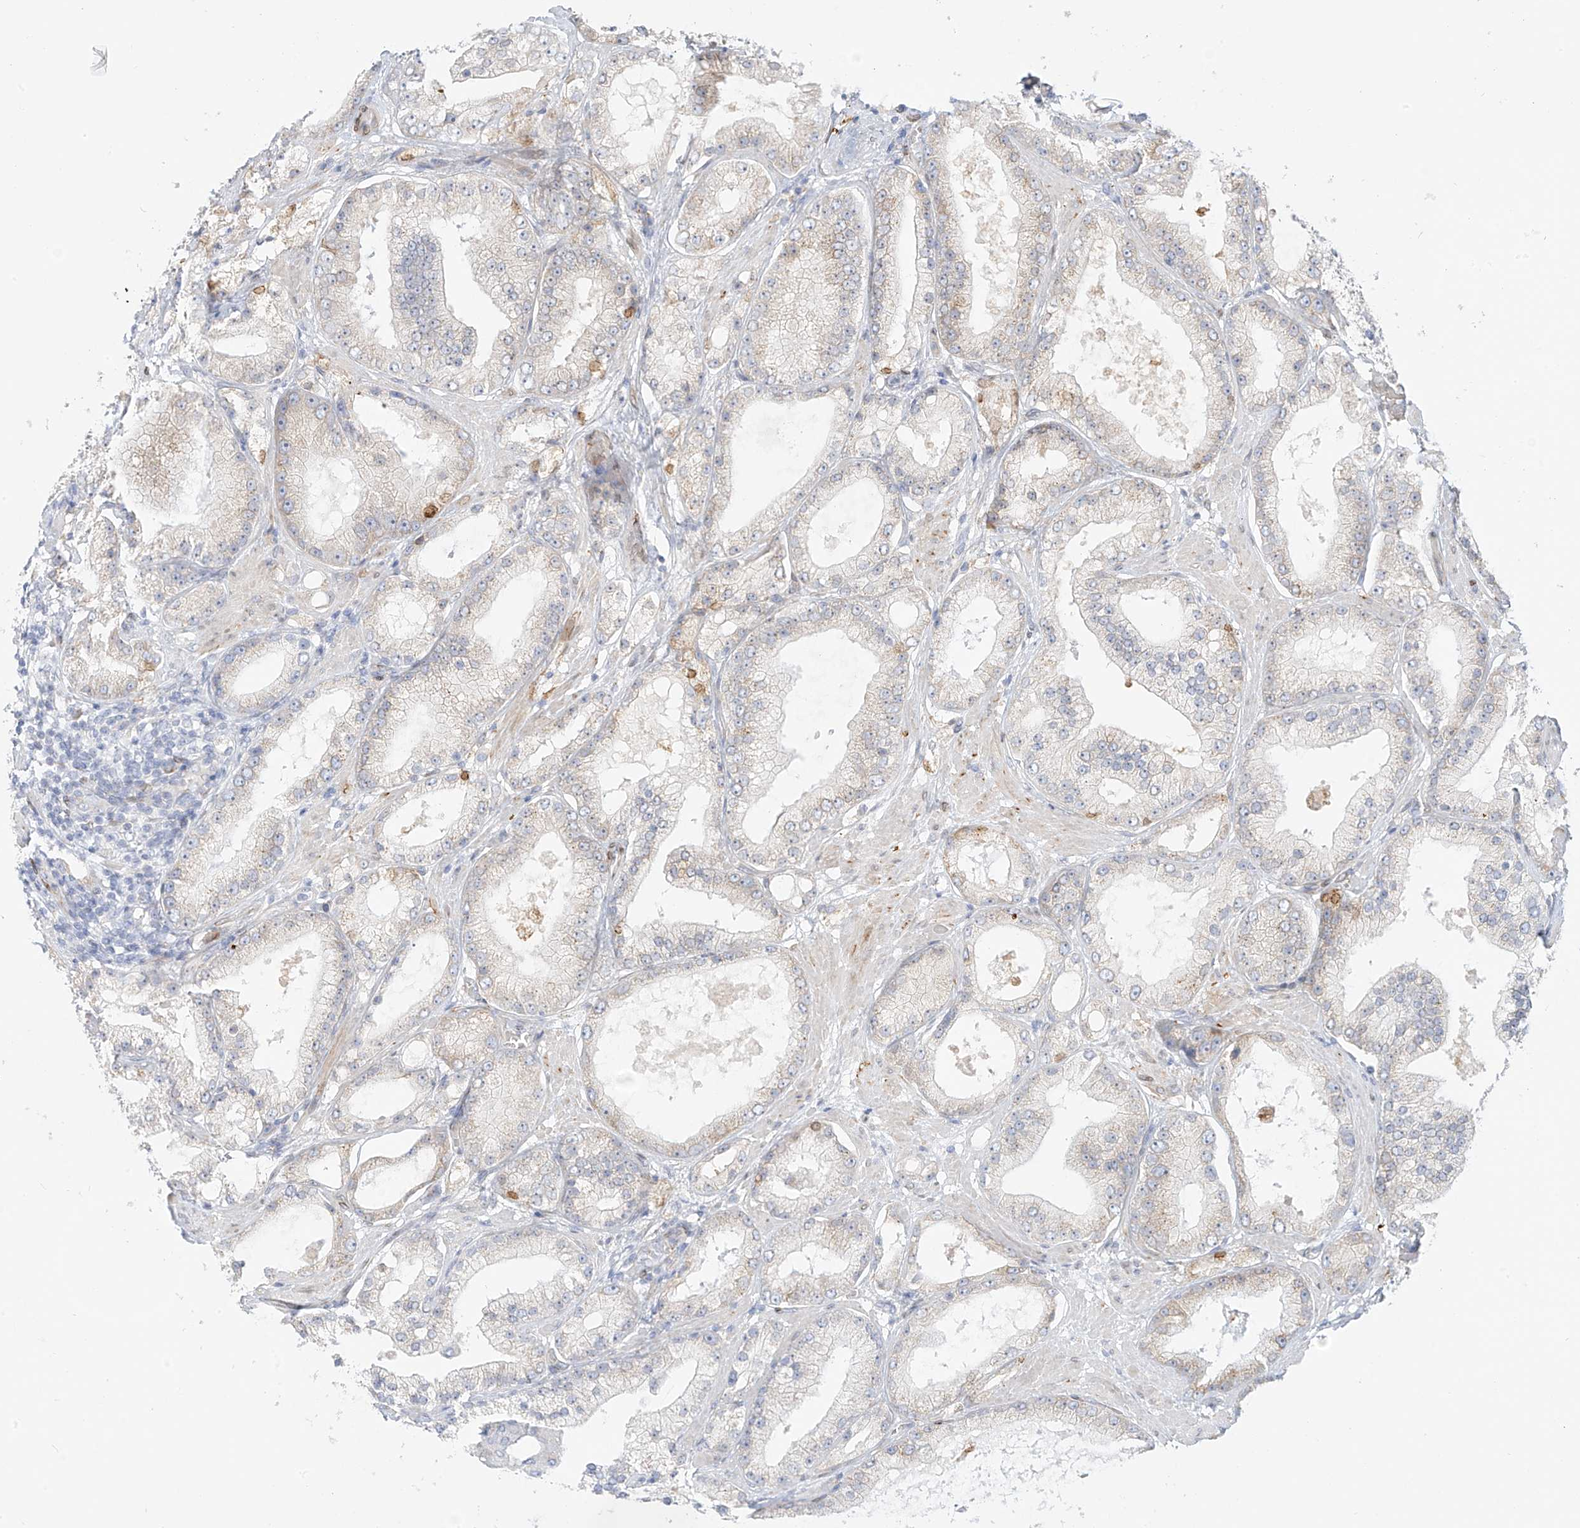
{"staining": {"intensity": "weak", "quantity": "<25%", "location": "cytoplasmic/membranous"}, "tissue": "prostate cancer", "cell_type": "Tumor cells", "image_type": "cancer", "snomed": [{"axis": "morphology", "description": "Adenocarcinoma, Low grade"}, {"axis": "topography", "description": "Prostate"}], "caption": "This is an immunohistochemistry micrograph of low-grade adenocarcinoma (prostate). There is no positivity in tumor cells.", "gene": "PCYOX1", "patient": {"sex": "male", "age": 67}}